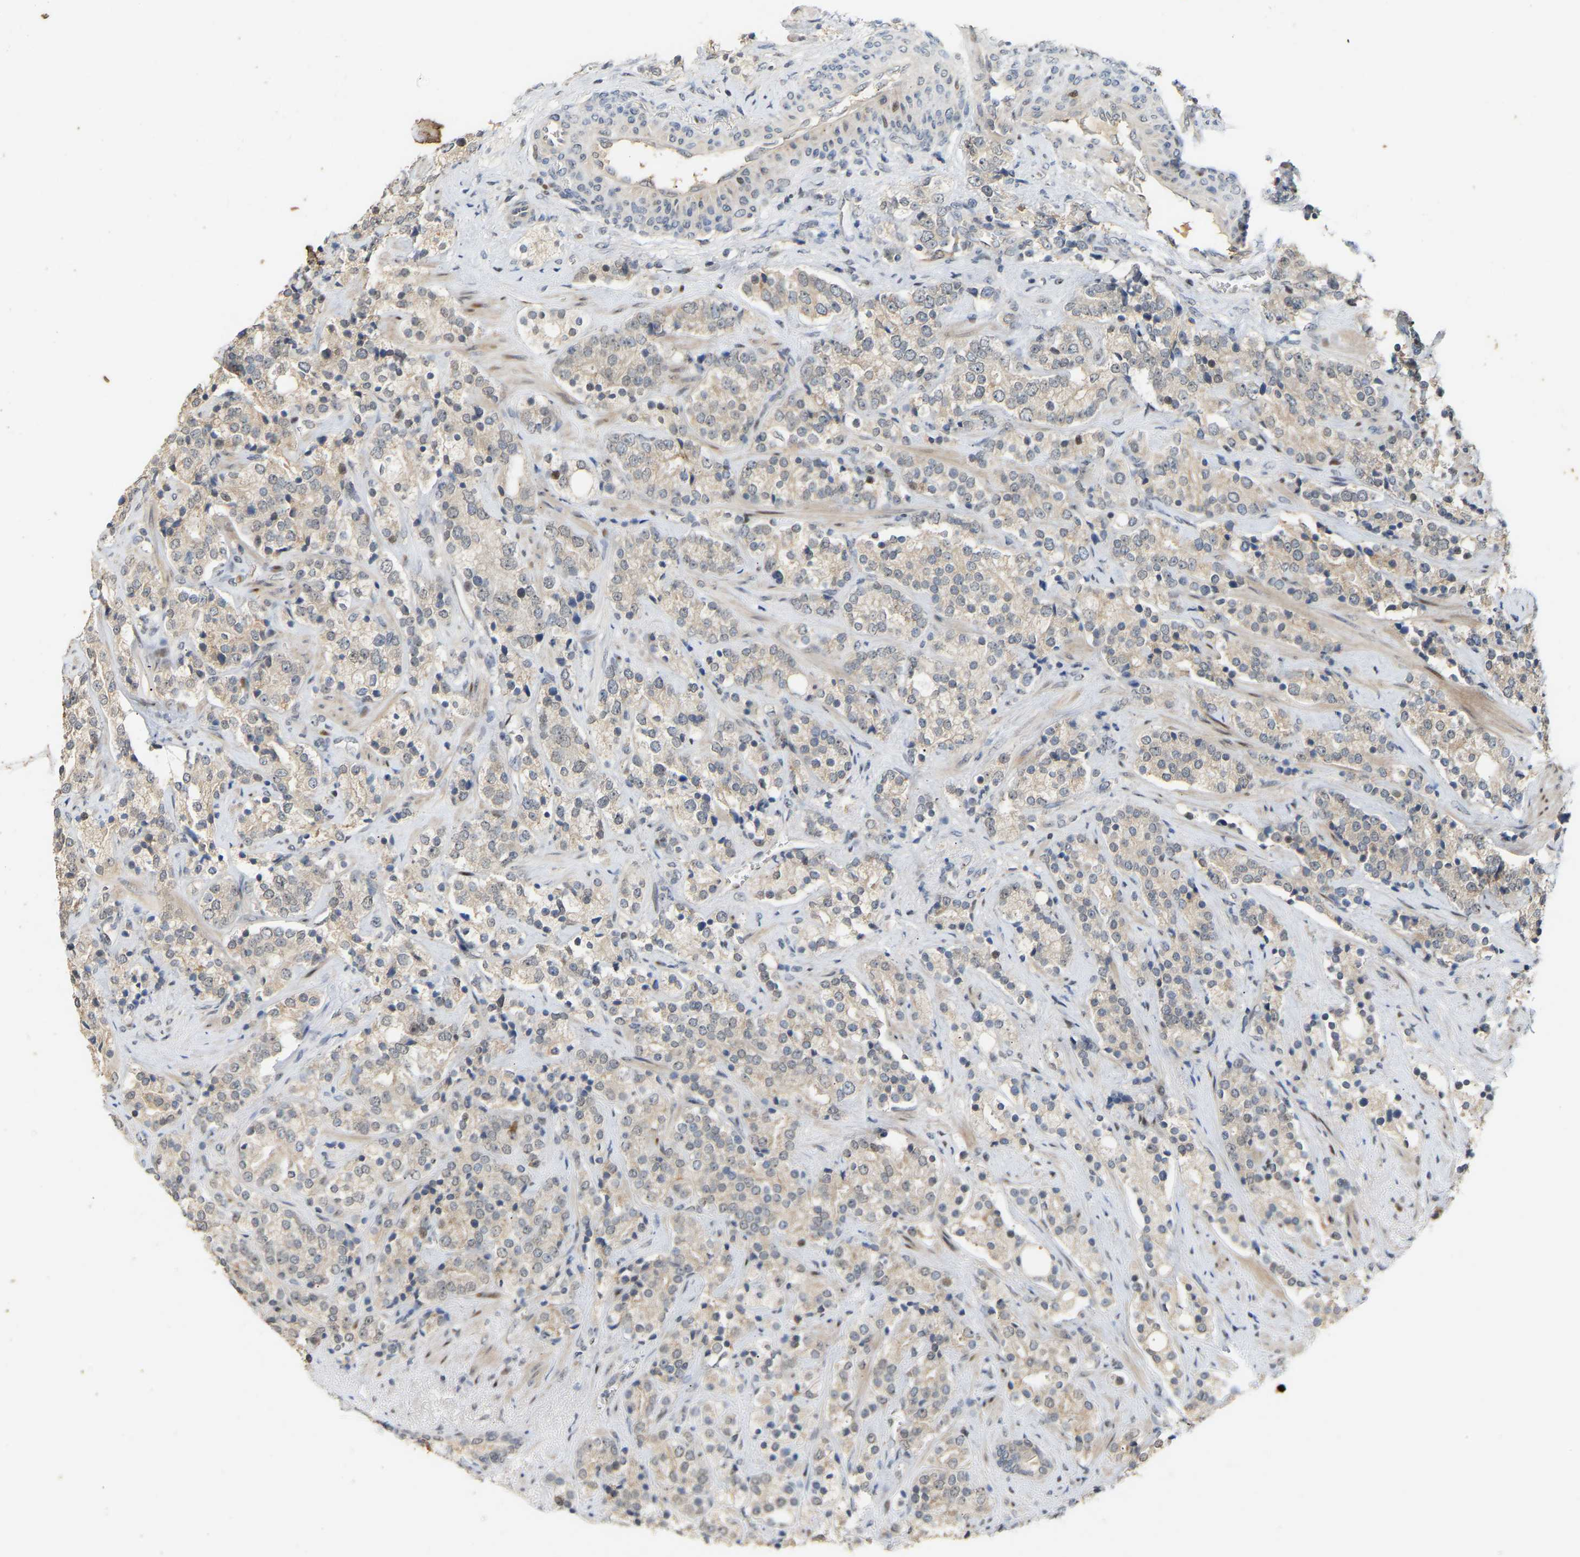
{"staining": {"intensity": "weak", "quantity": "<25%", "location": "cytoplasmic/membranous"}, "tissue": "prostate cancer", "cell_type": "Tumor cells", "image_type": "cancer", "snomed": [{"axis": "morphology", "description": "Adenocarcinoma, High grade"}, {"axis": "topography", "description": "Prostate"}], "caption": "Protein analysis of prostate cancer (high-grade adenocarcinoma) exhibits no significant positivity in tumor cells. (Brightfield microscopy of DAB (3,3'-diaminobenzidine) IHC at high magnification).", "gene": "PTPN4", "patient": {"sex": "male", "age": 71}}